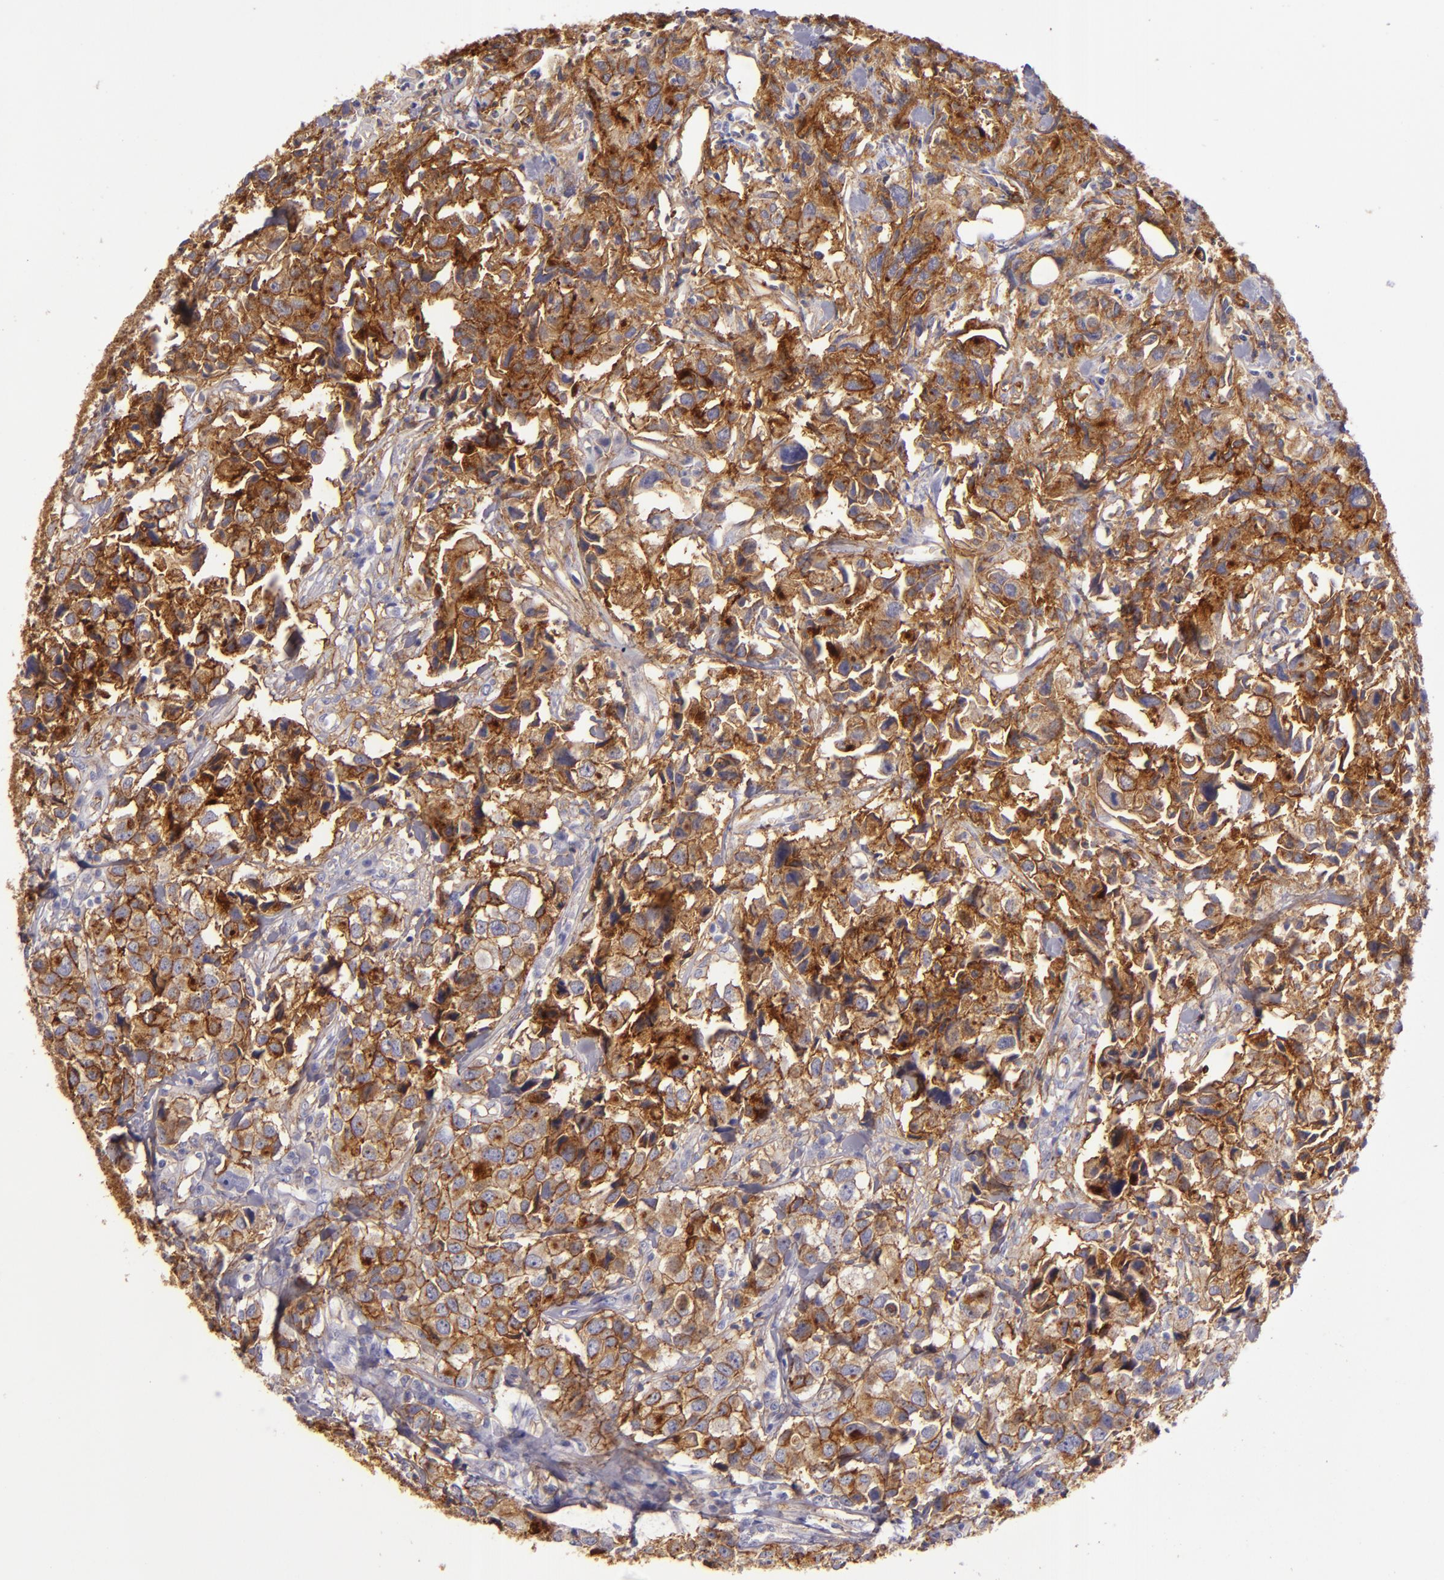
{"staining": {"intensity": "strong", "quantity": ">75%", "location": "cytoplasmic/membranous"}, "tissue": "urothelial cancer", "cell_type": "Tumor cells", "image_type": "cancer", "snomed": [{"axis": "morphology", "description": "Urothelial carcinoma, High grade"}, {"axis": "topography", "description": "Urinary bladder"}], "caption": "Protein analysis of urothelial cancer tissue displays strong cytoplasmic/membranous positivity in approximately >75% of tumor cells.", "gene": "CD9", "patient": {"sex": "female", "age": 75}}